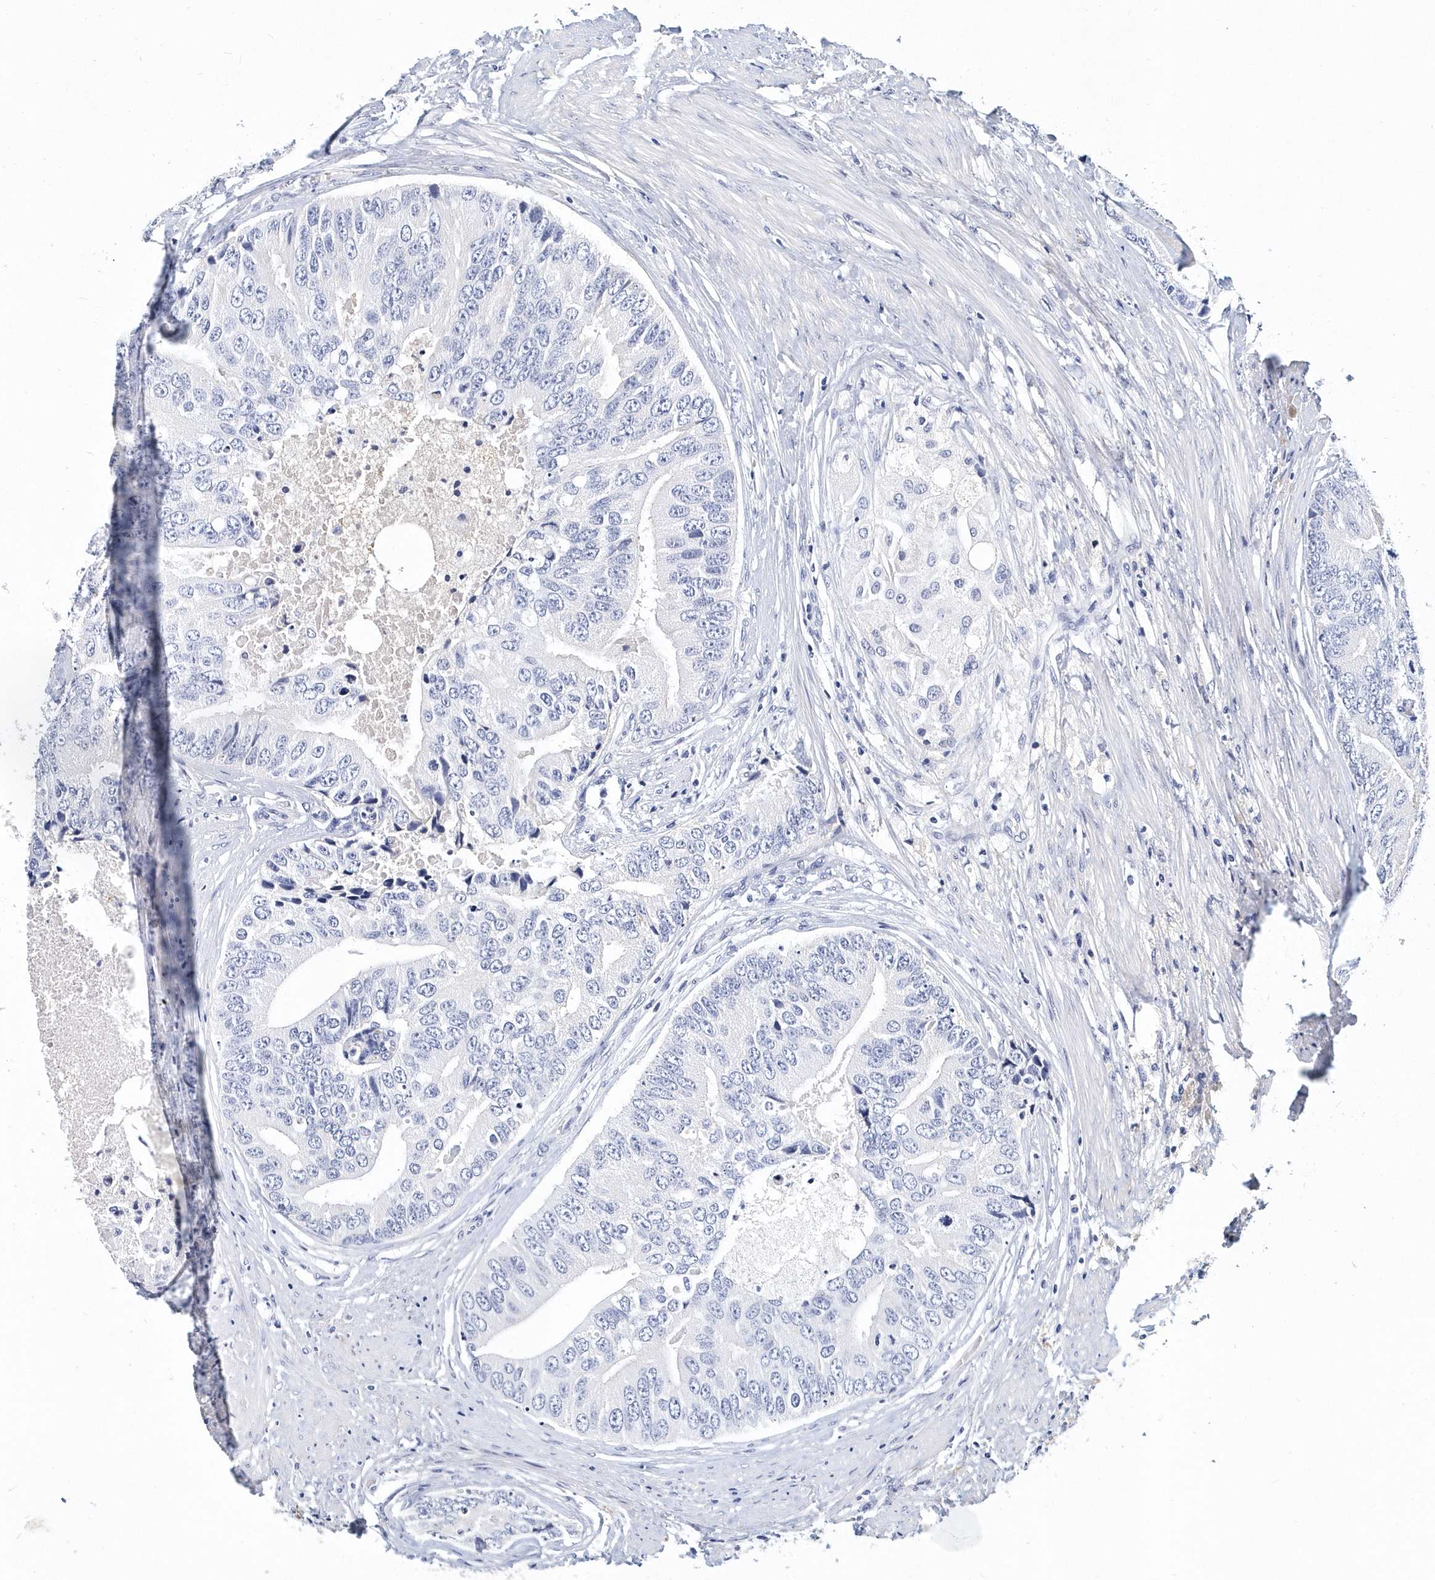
{"staining": {"intensity": "negative", "quantity": "none", "location": "none"}, "tissue": "prostate cancer", "cell_type": "Tumor cells", "image_type": "cancer", "snomed": [{"axis": "morphology", "description": "Adenocarcinoma, High grade"}, {"axis": "topography", "description": "Prostate"}], "caption": "This is a micrograph of IHC staining of prostate adenocarcinoma (high-grade), which shows no staining in tumor cells.", "gene": "ITGA2B", "patient": {"sex": "male", "age": 70}}